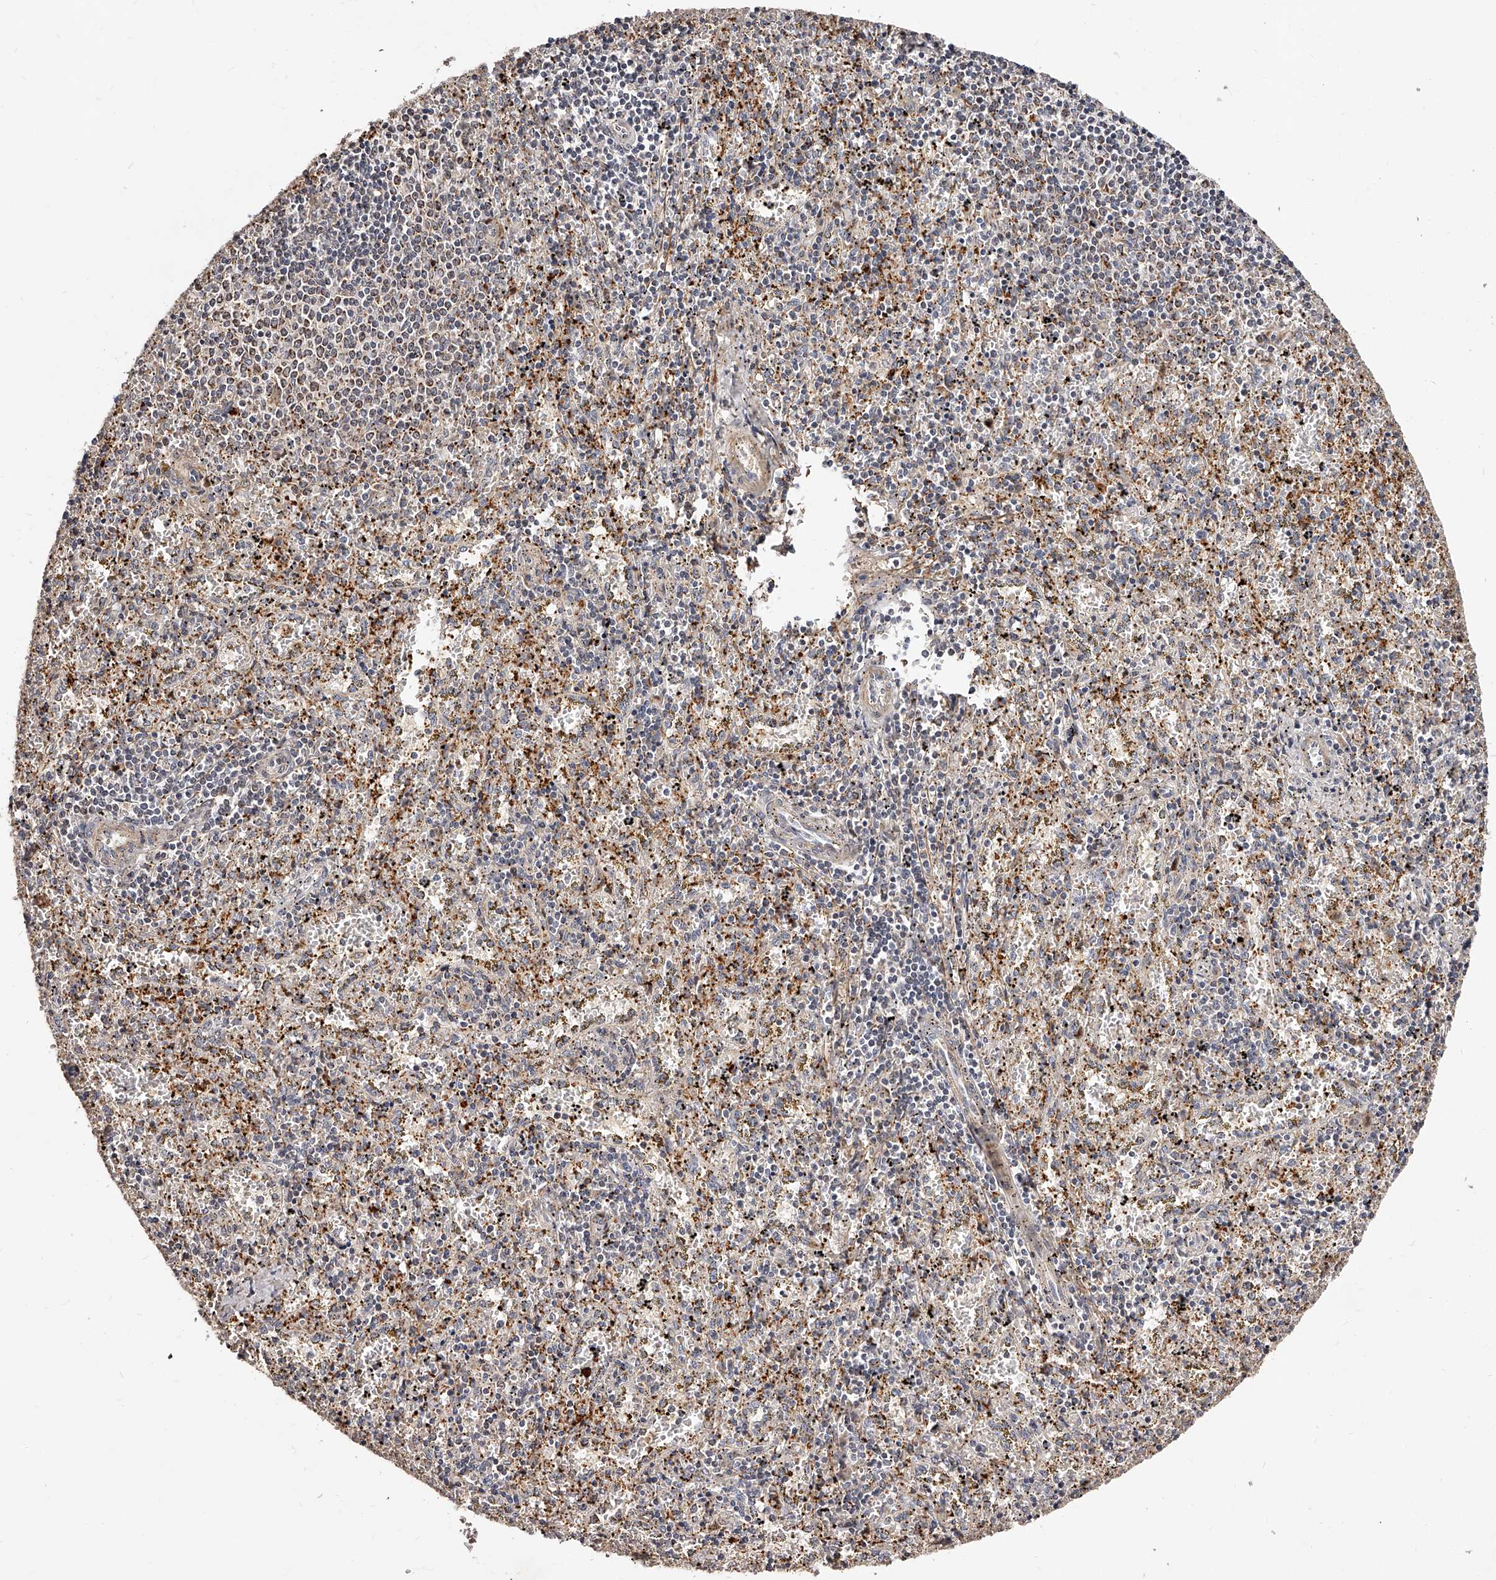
{"staining": {"intensity": "moderate", "quantity": "<25%", "location": "cytoplasmic/membranous"}, "tissue": "spleen", "cell_type": "Cells in red pulp", "image_type": "normal", "snomed": [{"axis": "morphology", "description": "Normal tissue, NOS"}, {"axis": "topography", "description": "Spleen"}], "caption": "About <25% of cells in red pulp in normal human spleen display moderate cytoplasmic/membranous protein positivity as visualized by brown immunohistochemical staining.", "gene": "ZNF502", "patient": {"sex": "male", "age": 11}}